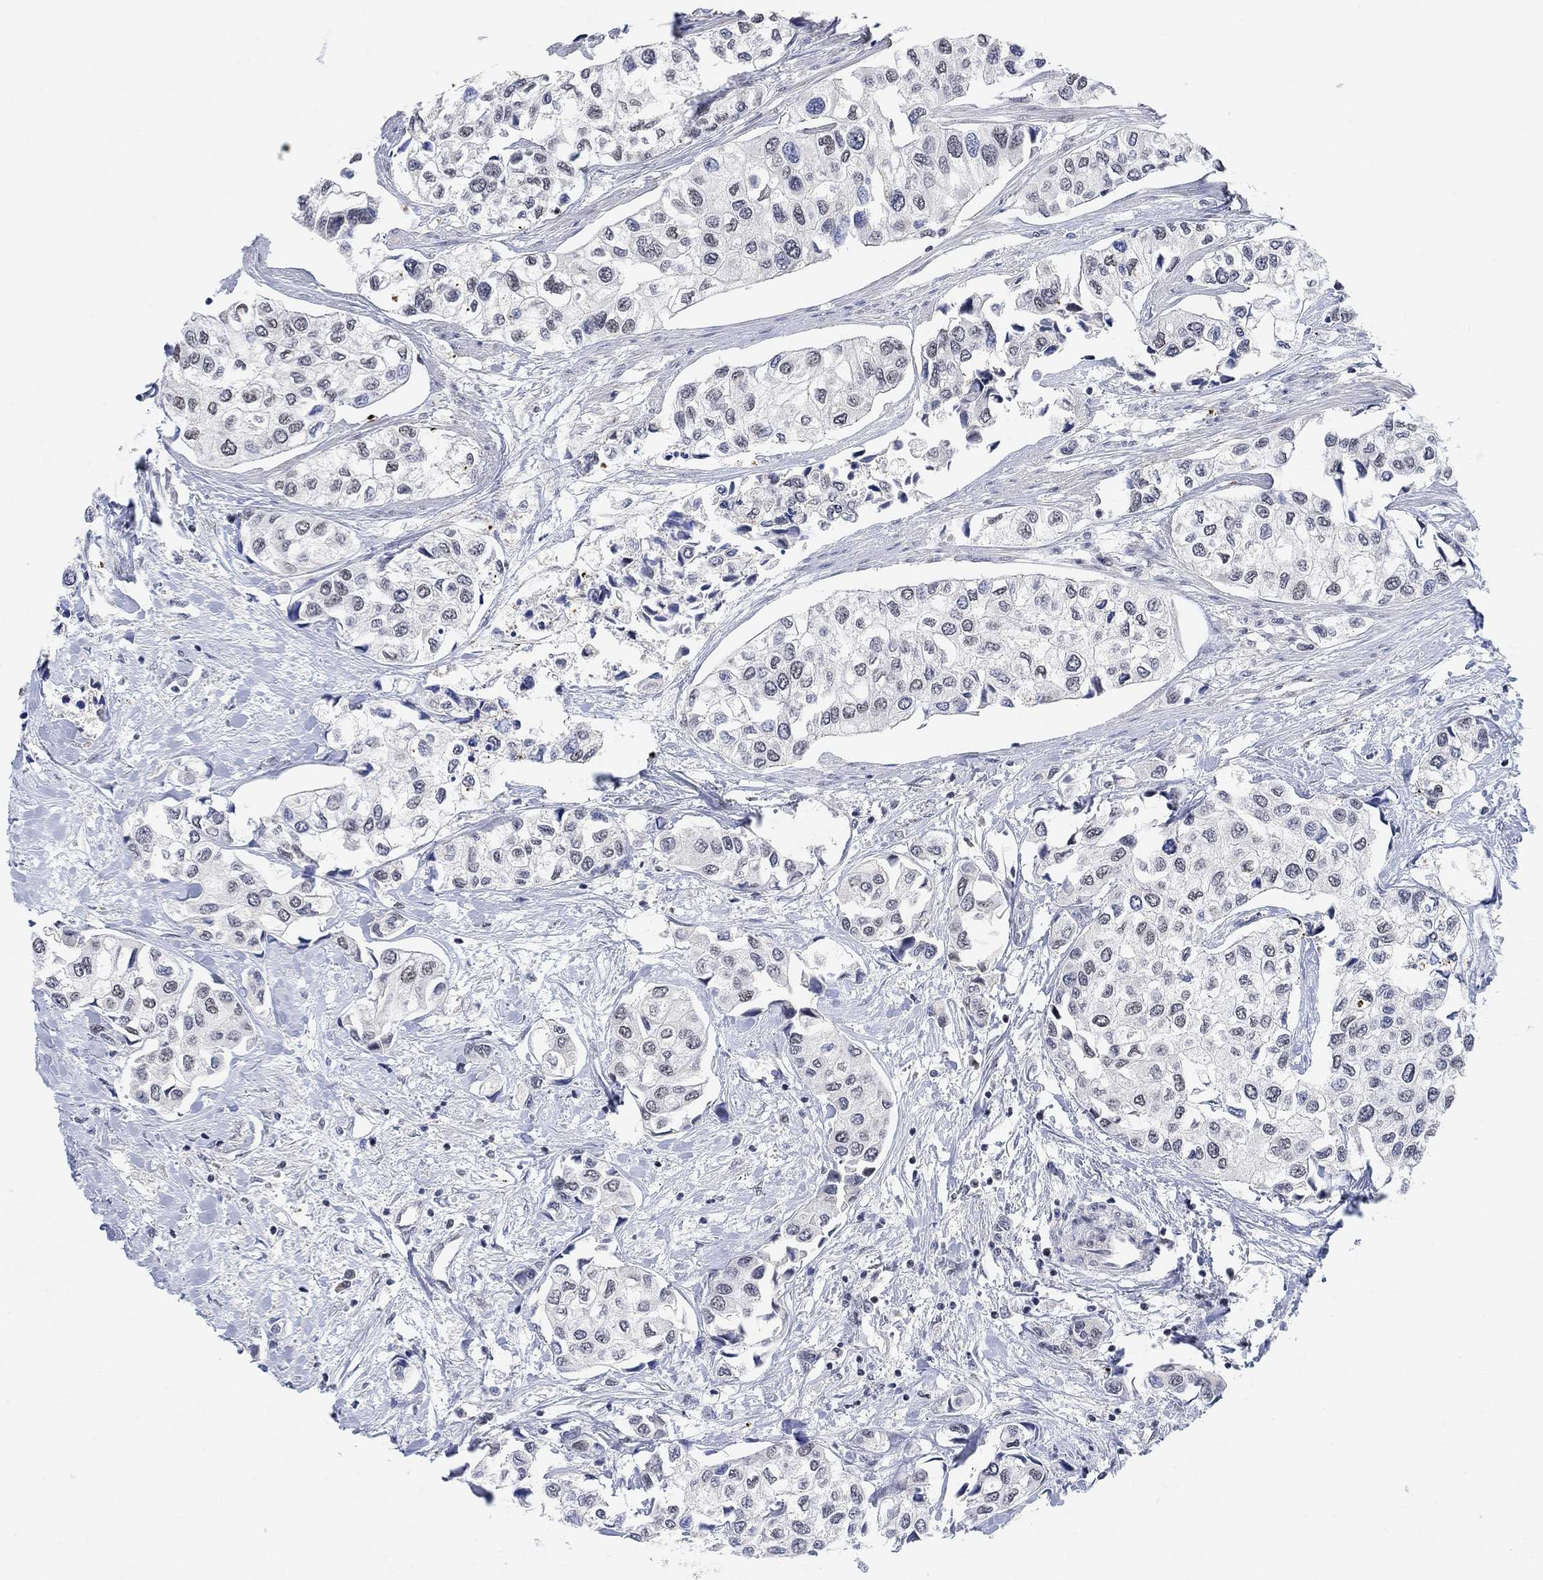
{"staining": {"intensity": "negative", "quantity": "none", "location": "none"}, "tissue": "urothelial cancer", "cell_type": "Tumor cells", "image_type": "cancer", "snomed": [{"axis": "morphology", "description": "Urothelial carcinoma, High grade"}, {"axis": "topography", "description": "Urinary bladder"}], "caption": "Immunohistochemistry of urothelial cancer demonstrates no staining in tumor cells. (DAB (3,3'-diaminobenzidine) immunohistochemistry (IHC) with hematoxylin counter stain).", "gene": "THAP8", "patient": {"sex": "male", "age": 73}}